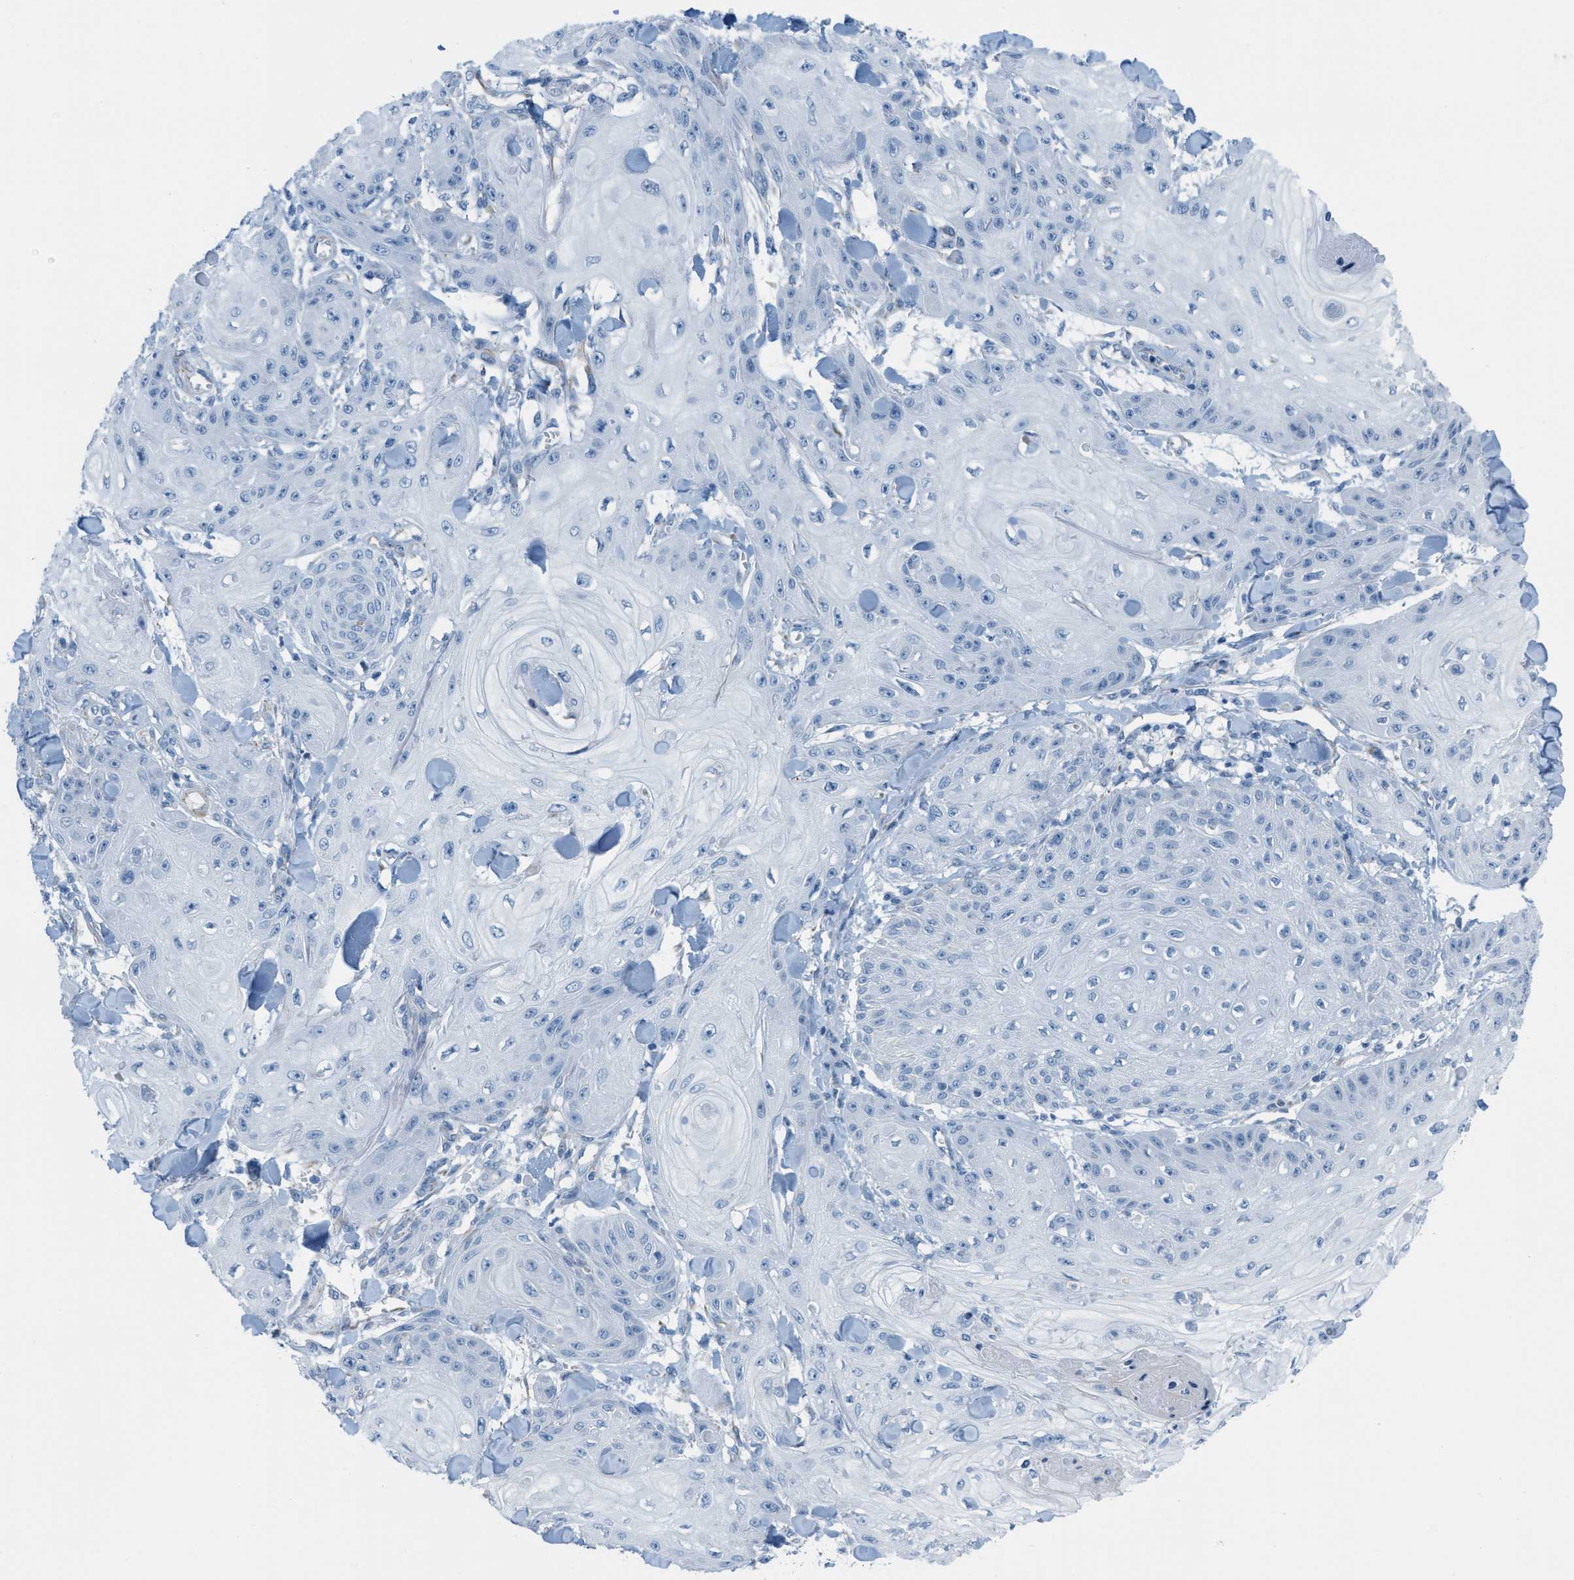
{"staining": {"intensity": "negative", "quantity": "none", "location": "none"}, "tissue": "skin cancer", "cell_type": "Tumor cells", "image_type": "cancer", "snomed": [{"axis": "morphology", "description": "Squamous cell carcinoma, NOS"}, {"axis": "topography", "description": "Skin"}], "caption": "The immunohistochemistry (IHC) photomicrograph has no significant positivity in tumor cells of skin squamous cell carcinoma tissue.", "gene": "SLC12A1", "patient": {"sex": "male", "age": 74}}